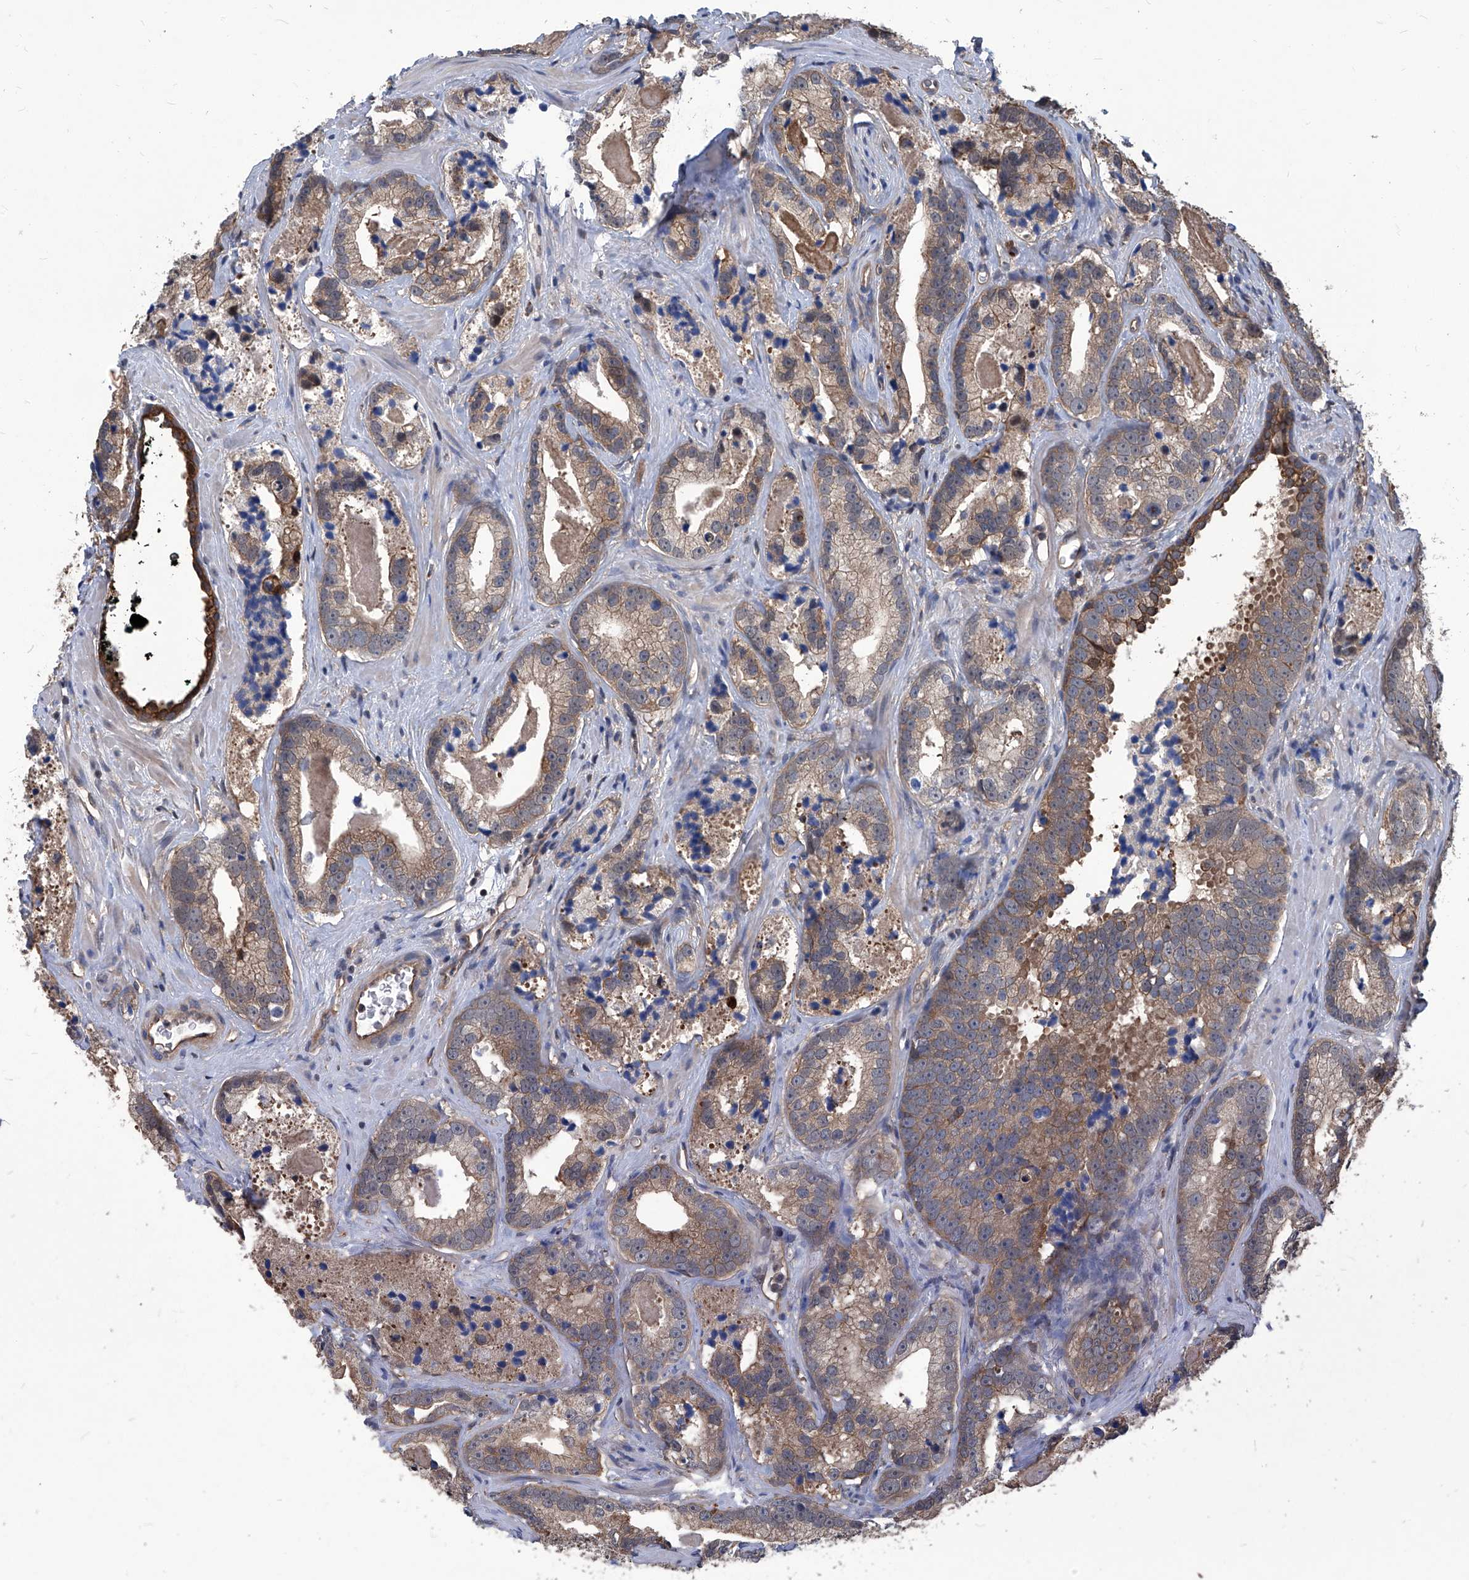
{"staining": {"intensity": "moderate", "quantity": ">75%", "location": "cytoplasmic/membranous"}, "tissue": "prostate cancer", "cell_type": "Tumor cells", "image_type": "cancer", "snomed": [{"axis": "morphology", "description": "Adenocarcinoma, High grade"}, {"axis": "topography", "description": "Prostate"}], "caption": "Immunohistochemistry photomicrograph of neoplastic tissue: human prostate adenocarcinoma (high-grade) stained using immunohistochemistry reveals medium levels of moderate protein expression localized specifically in the cytoplasmic/membranous of tumor cells, appearing as a cytoplasmic/membranous brown color.", "gene": "PSMB1", "patient": {"sex": "male", "age": 62}}